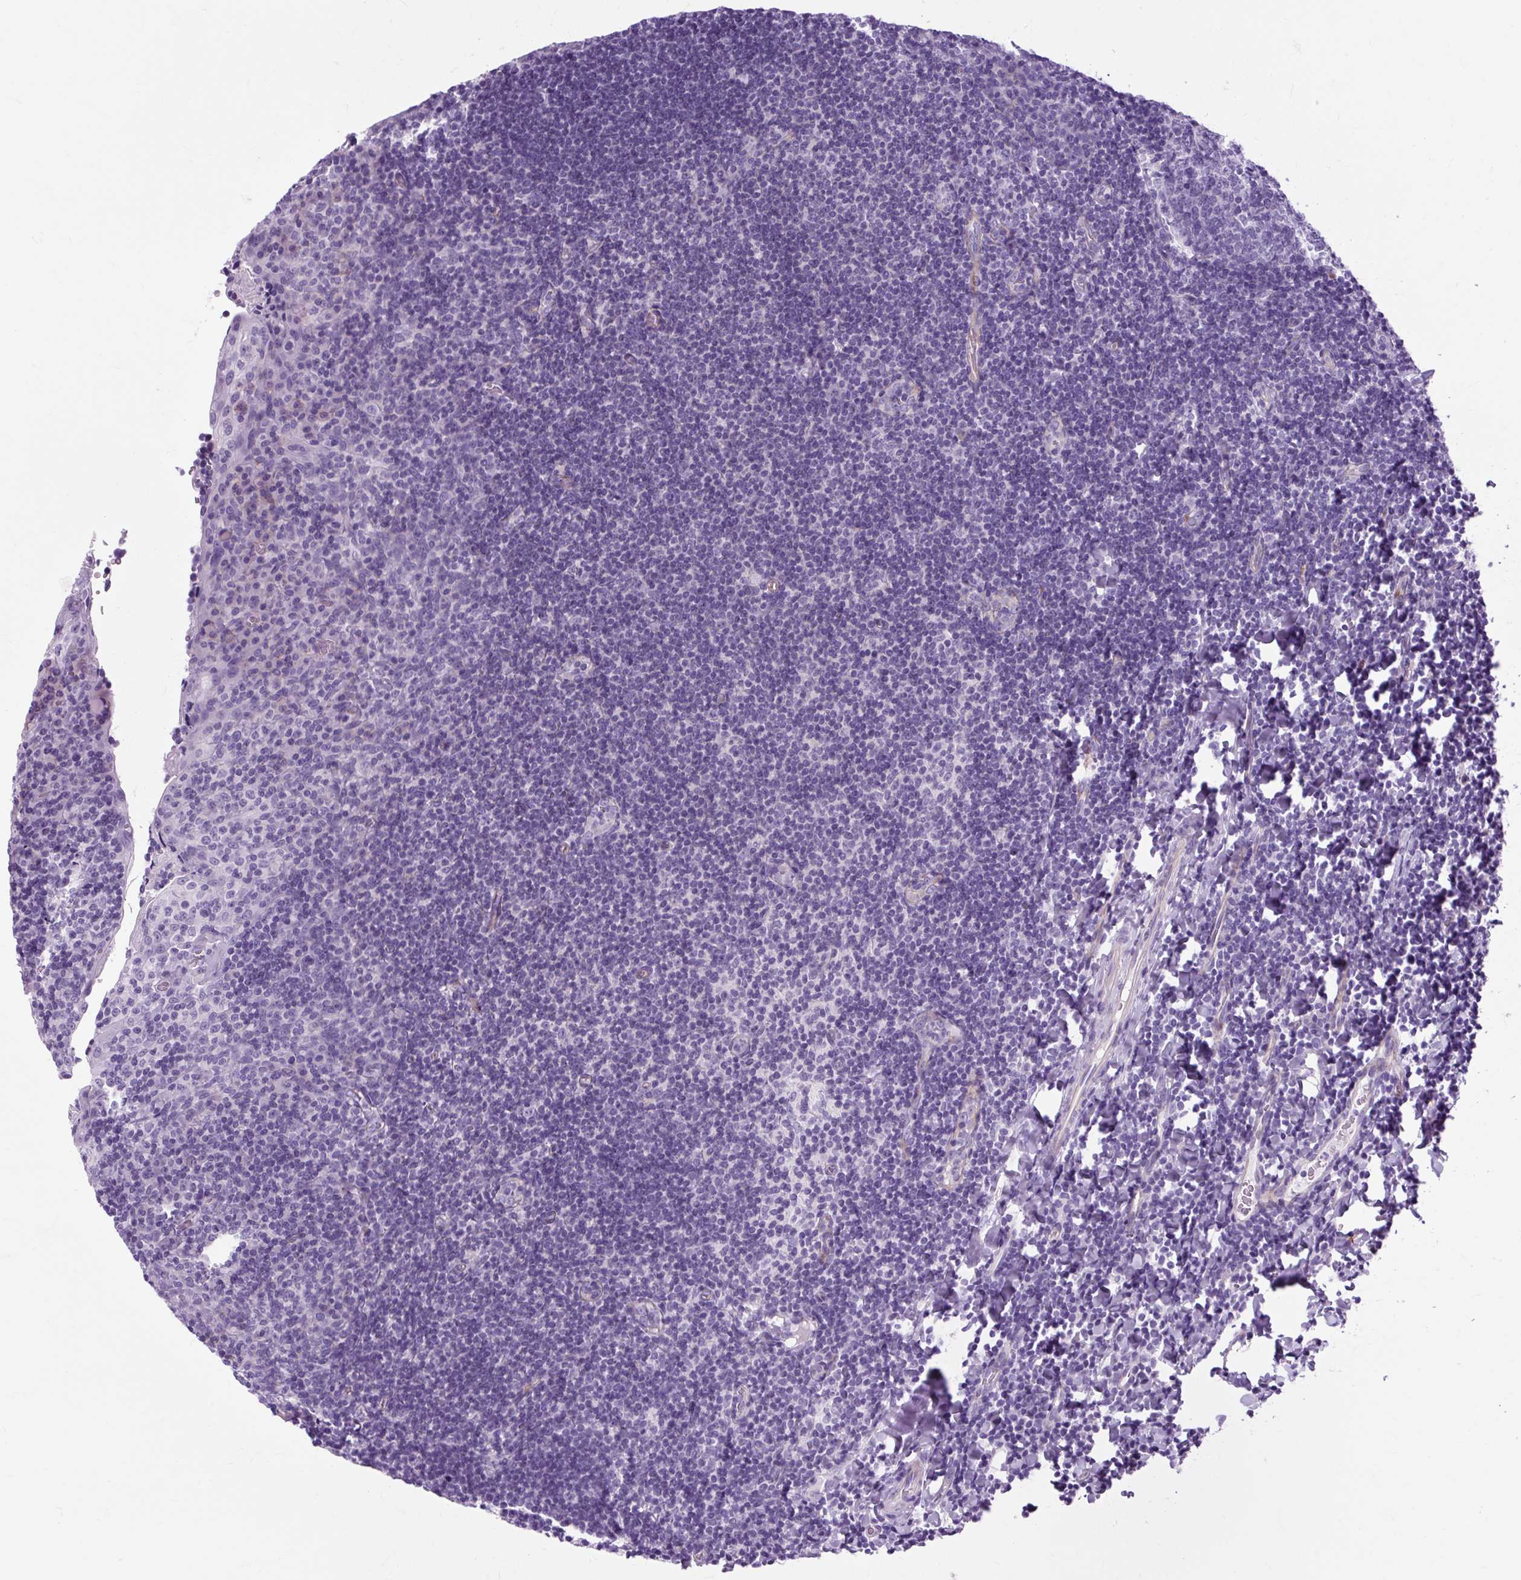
{"staining": {"intensity": "negative", "quantity": "none", "location": "none"}, "tissue": "tonsil", "cell_type": "Germinal center cells", "image_type": "normal", "snomed": [{"axis": "morphology", "description": "Normal tissue, NOS"}, {"axis": "topography", "description": "Tonsil"}], "caption": "Germinal center cells show no significant staining in normal tonsil.", "gene": "OOEP", "patient": {"sex": "male", "age": 17}}